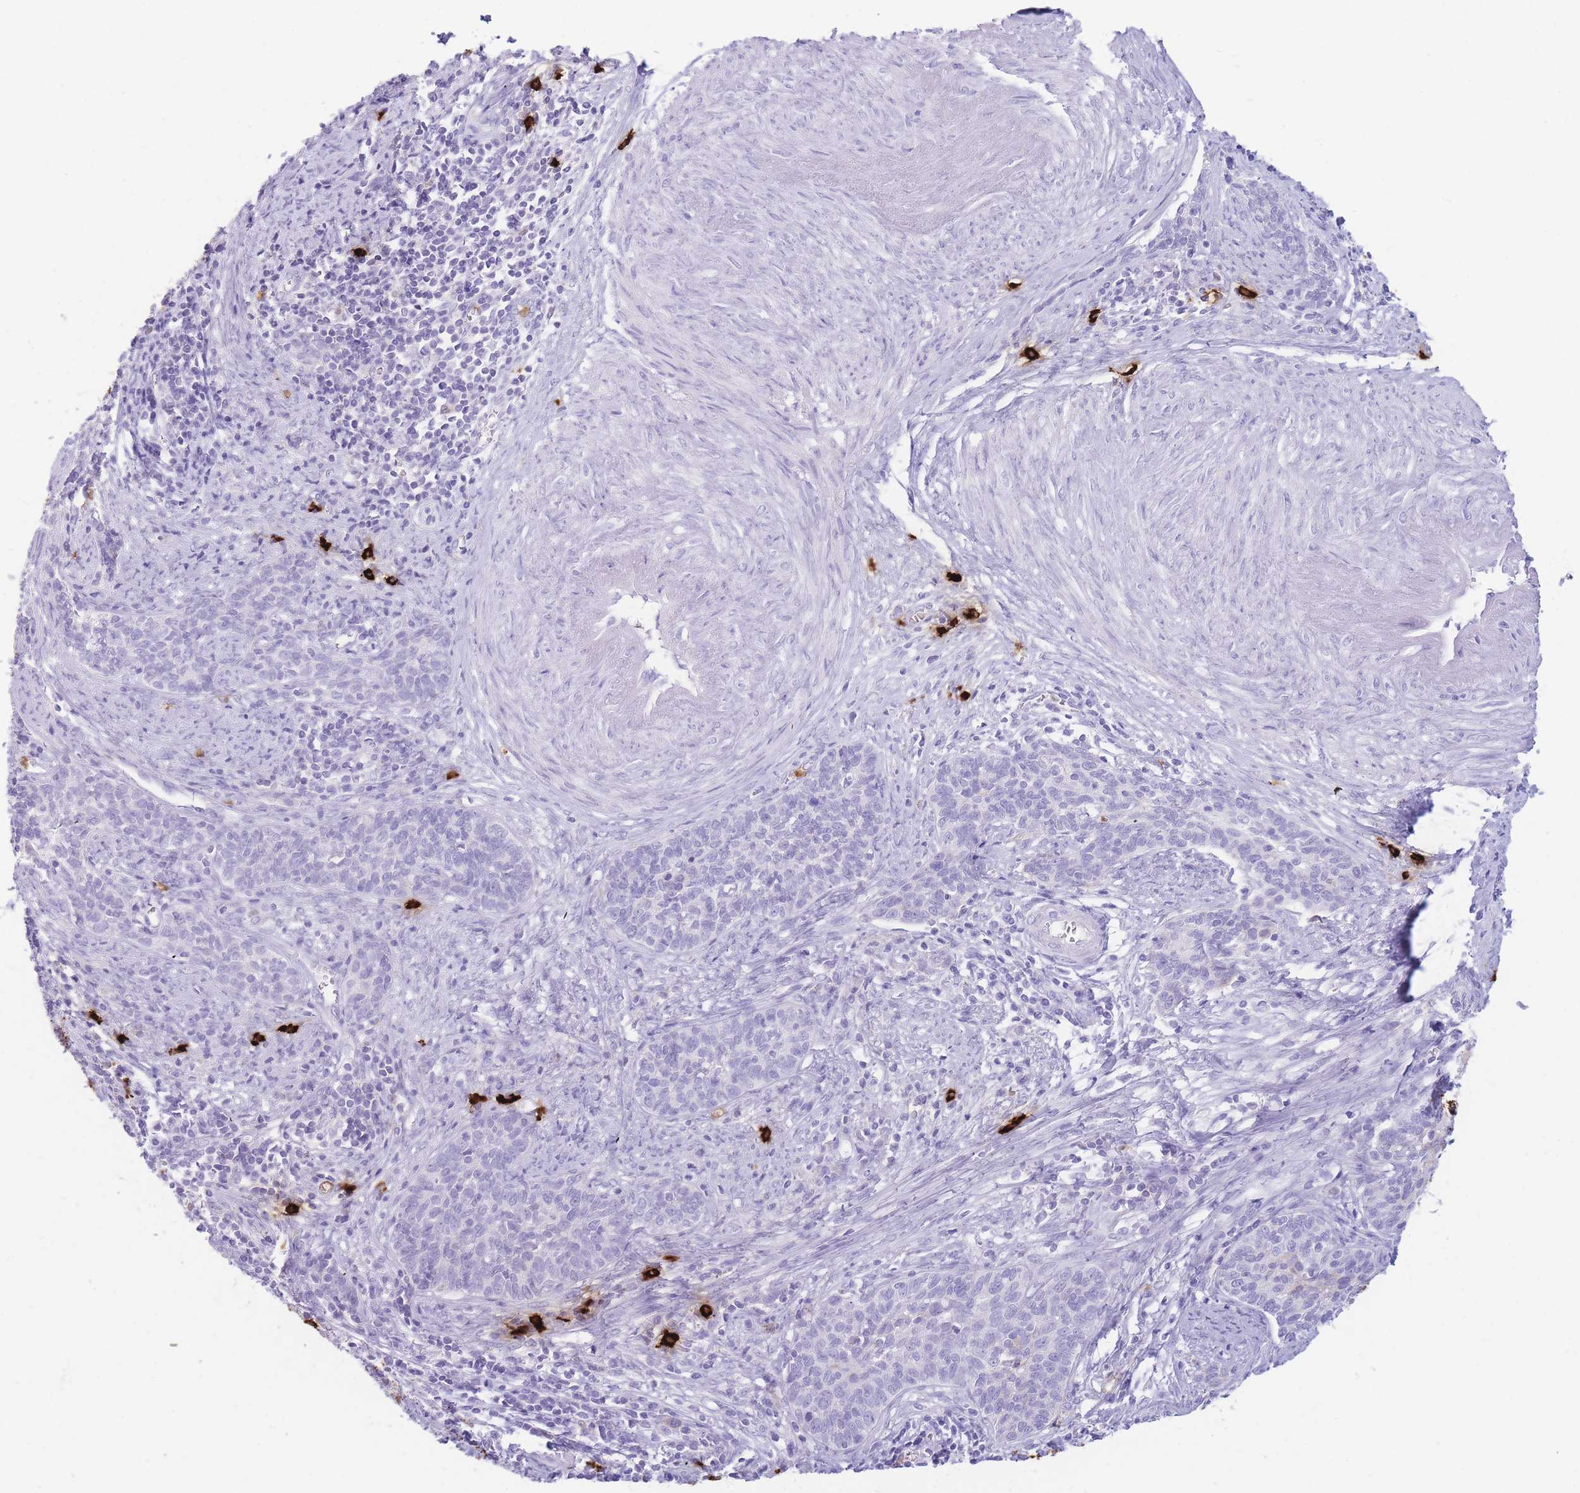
{"staining": {"intensity": "negative", "quantity": "none", "location": "none"}, "tissue": "cervical cancer", "cell_type": "Tumor cells", "image_type": "cancer", "snomed": [{"axis": "morphology", "description": "Squamous cell carcinoma, NOS"}, {"axis": "topography", "description": "Cervix"}], "caption": "Cervical squamous cell carcinoma was stained to show a protein in brown. There is no significant expression in tumor cells. The staining was performed using DAB (3,3'-diaminobenzidine) to visualize the protein expression in brown, while the nuclei were stained in blue with hematoxylin (Magnification: 20x).", "gene": "TPSAB1", "patient": {"sex": "female", "age": 39}}